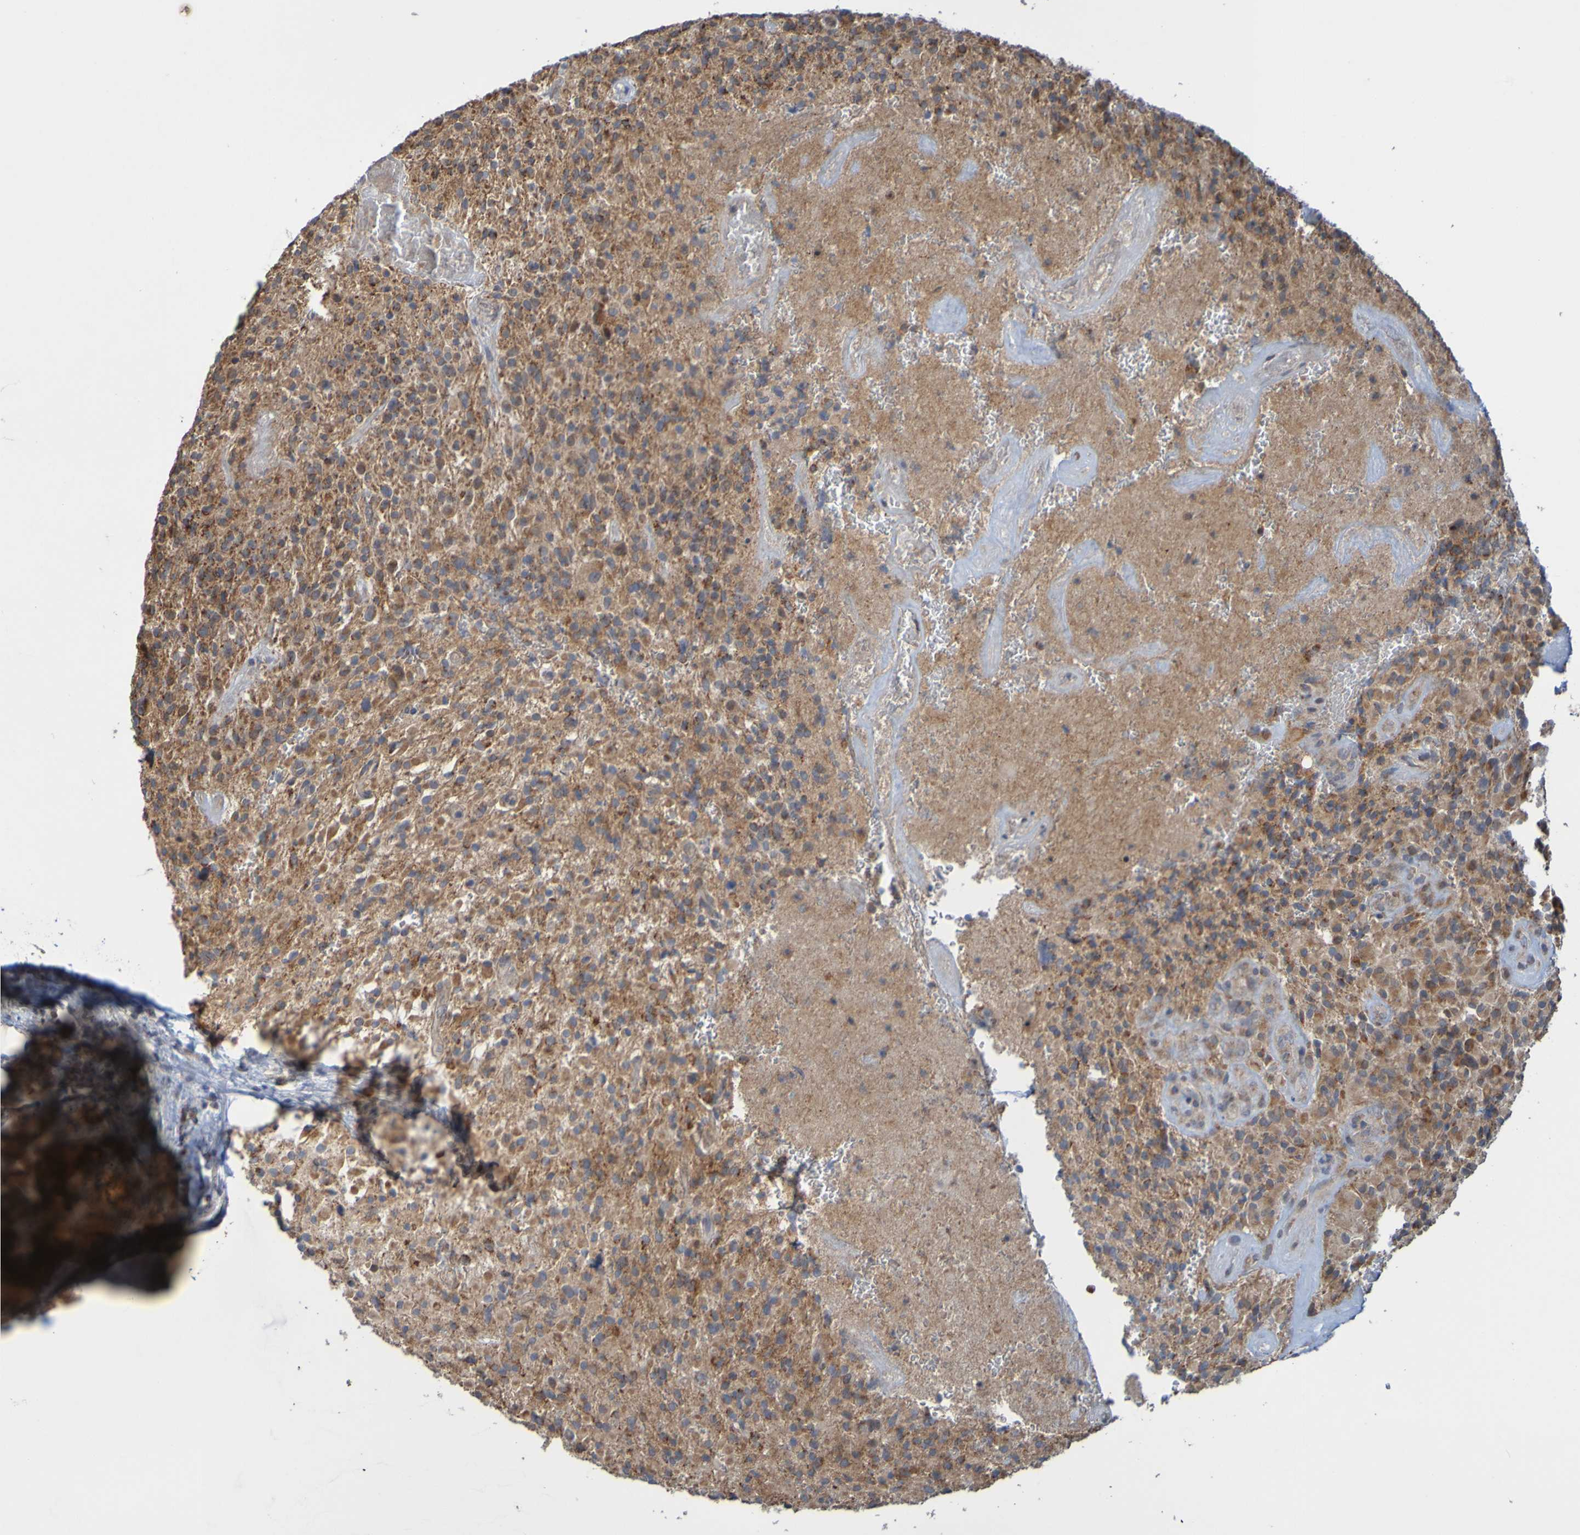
{"staining": {"intensity": "strong", "quantity": "<25%", "location": "cytoplasmic/membranous"}, "tissue": "glioma", "cell_type": "Tumor cells", "image_type": "cancer", "snomed": [{"axis": "morphology", "description": "Glioma, malignant, High grade"}, {"axis": "topography", "description": "Brain"}], "caption": "Malignant high-grade glioma stained with DAB IHC demonstrates medium levels of strong cytoplasmic/membranous staining in about <25% of tumor cells.", "gene": "TMBIM1", "patient": {"sex": "male", "age": 71}}